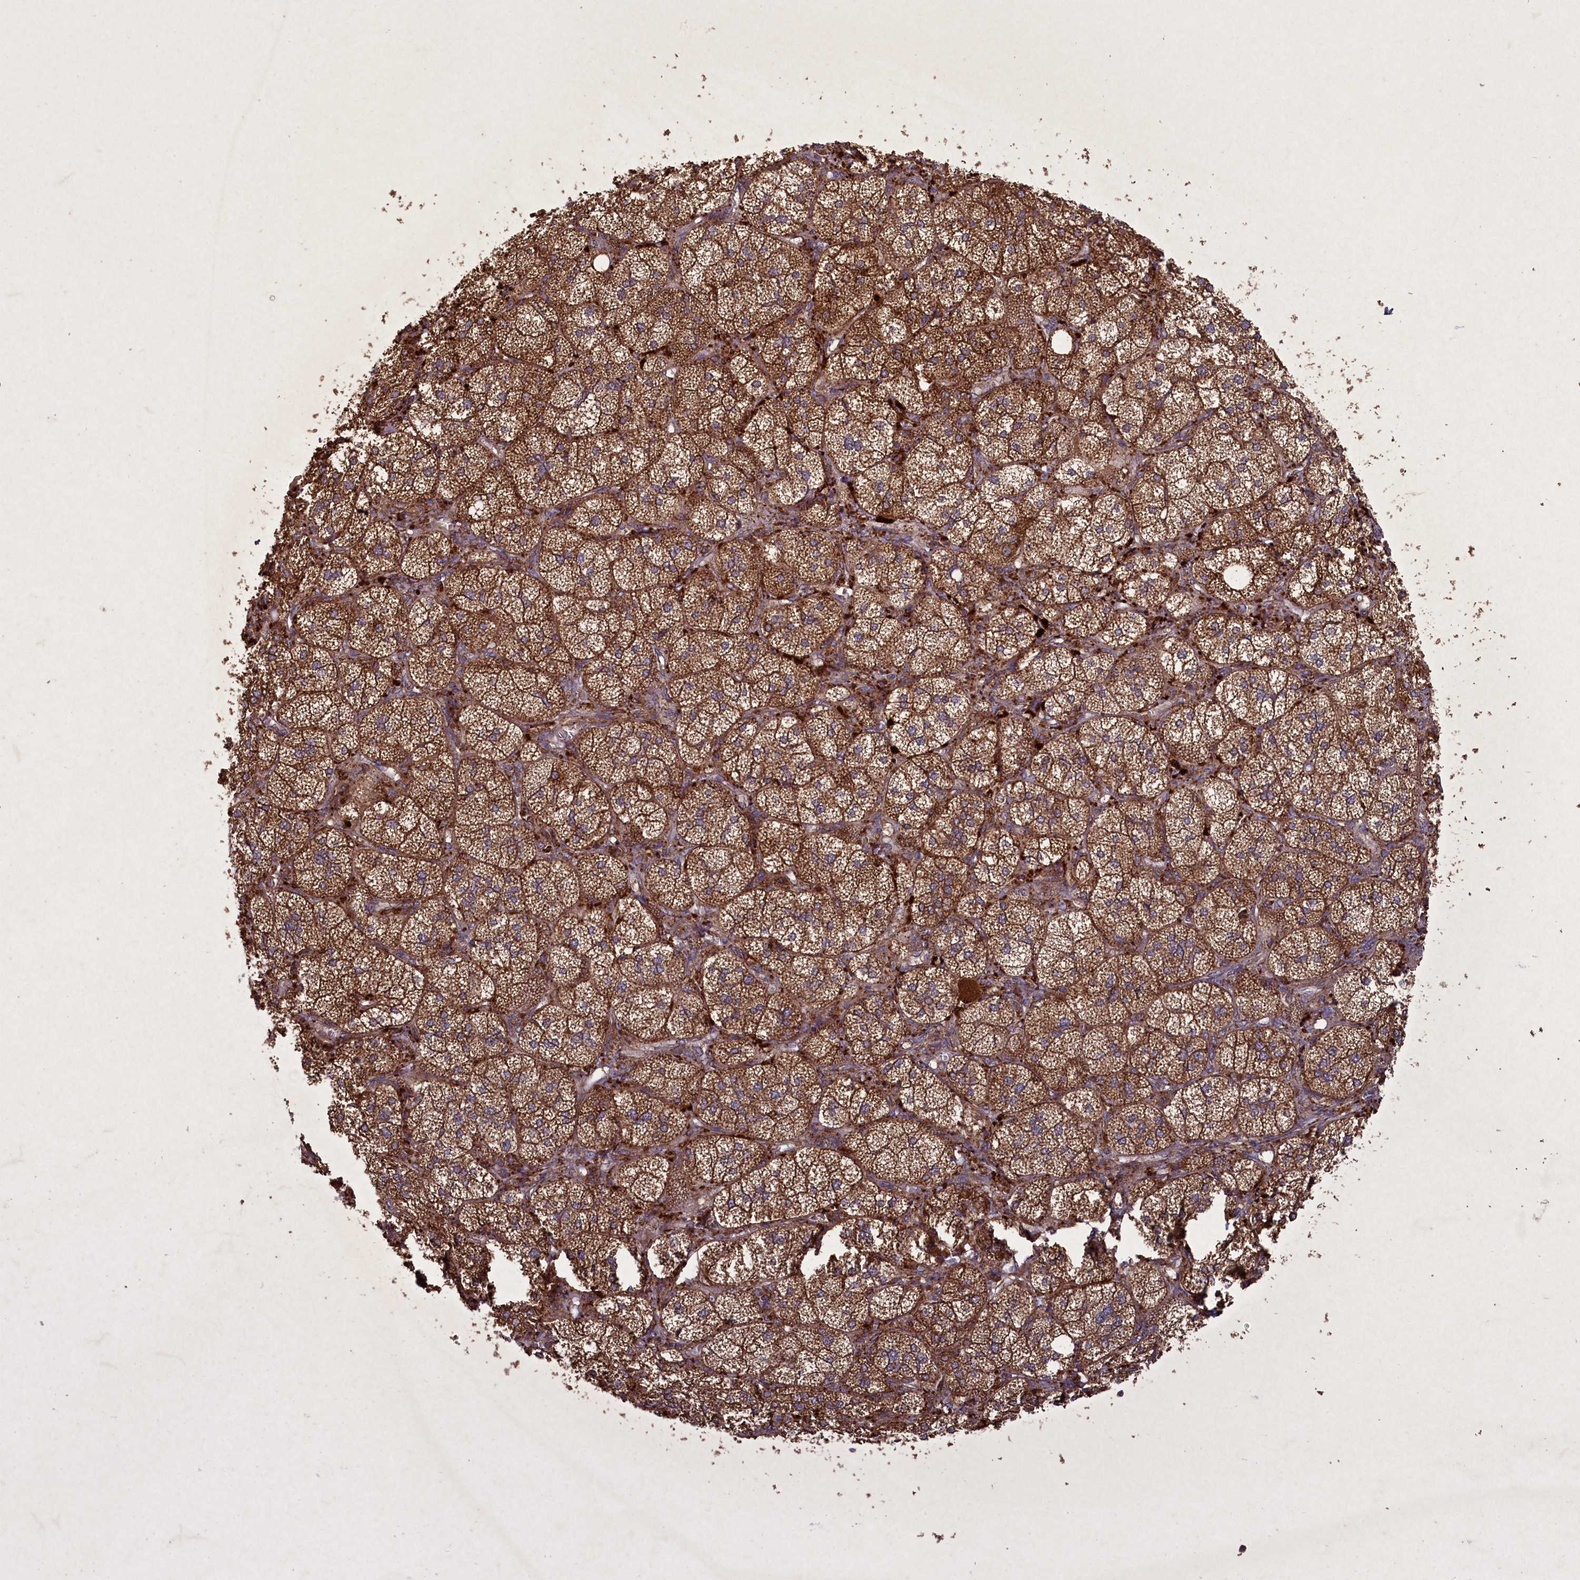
{"staining": {"intensity": "strong", "quantity": ">75%", "location": "cytoplasmic/membranous"}, "tissue": "adrenal gland", "cell_type": "Glandular cells", "image_type": "normal", "snomed": [{"axis": "morphology", "description": "Normal tissue, NOS"}, {"axis": "topography", "description": "Adrenal gland"}], "caption": "Glandular cells reveal high levels of strong cytoplasmic/membranous staining in approximately >75% of cells in normal adrenal gland.", "gene": "CIAO2B", "patient": {"sex": "female", "age": 61}}